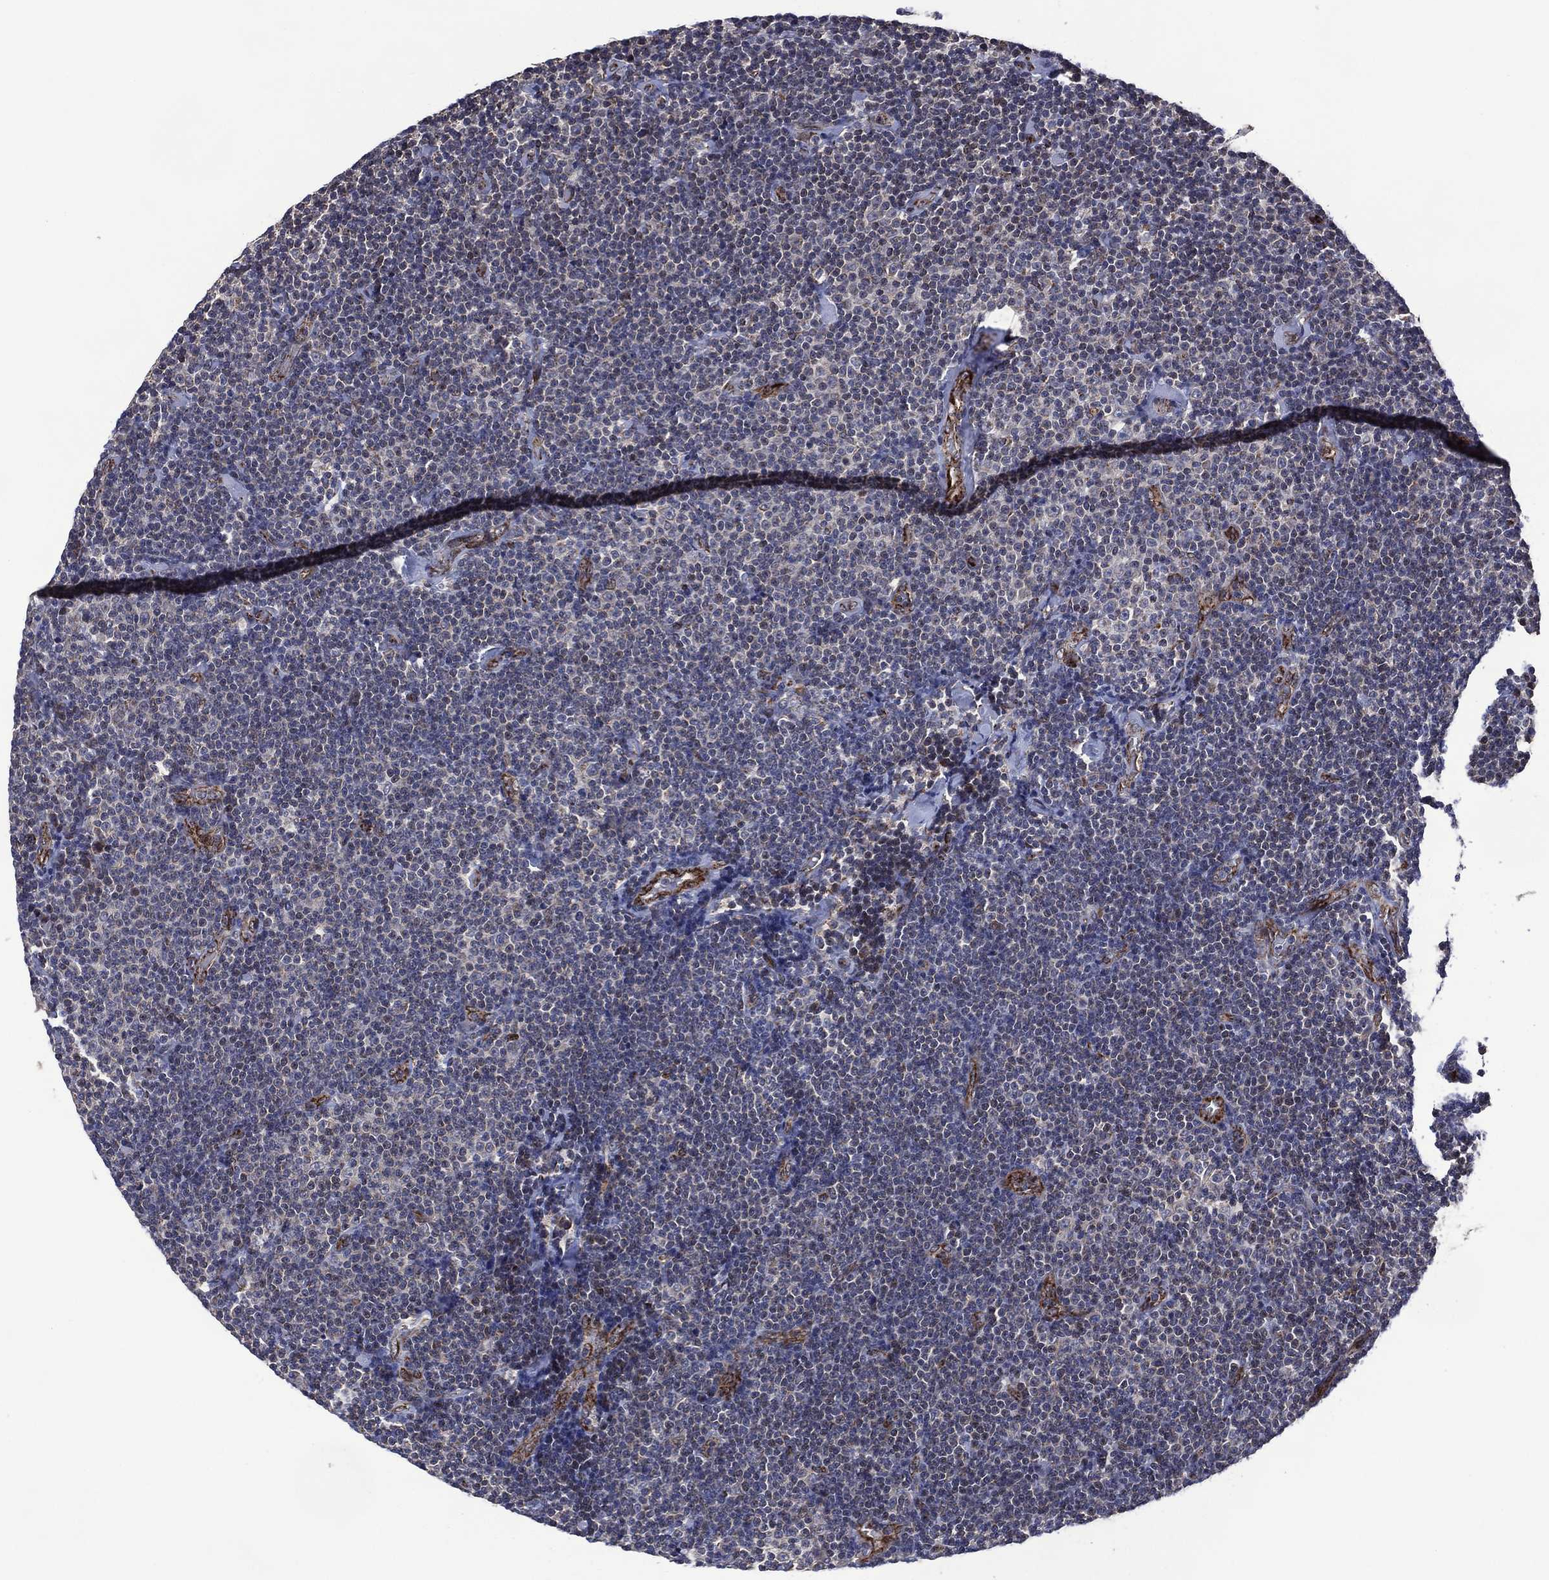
{"staining": {"intensity": "negative", "quantity": "none", "location": "none"}, "tissue": "lymphoma", "cell_type": "Tumor cells", "image_type": "cancer", "snomed": [{"axis": "morphology", "description": "Malignant lymphoma, non-Hodgkin's type, Low grade"}, {"axis": "topography", "description": "Lymph node"}], "caption": "High power microscopy micrograph of an IHC photomicrograph of lymphoma, revealing no significant staining in tumor cells.", "gene": "HTD2", "patient": {"sex": "male", "age": 81}}